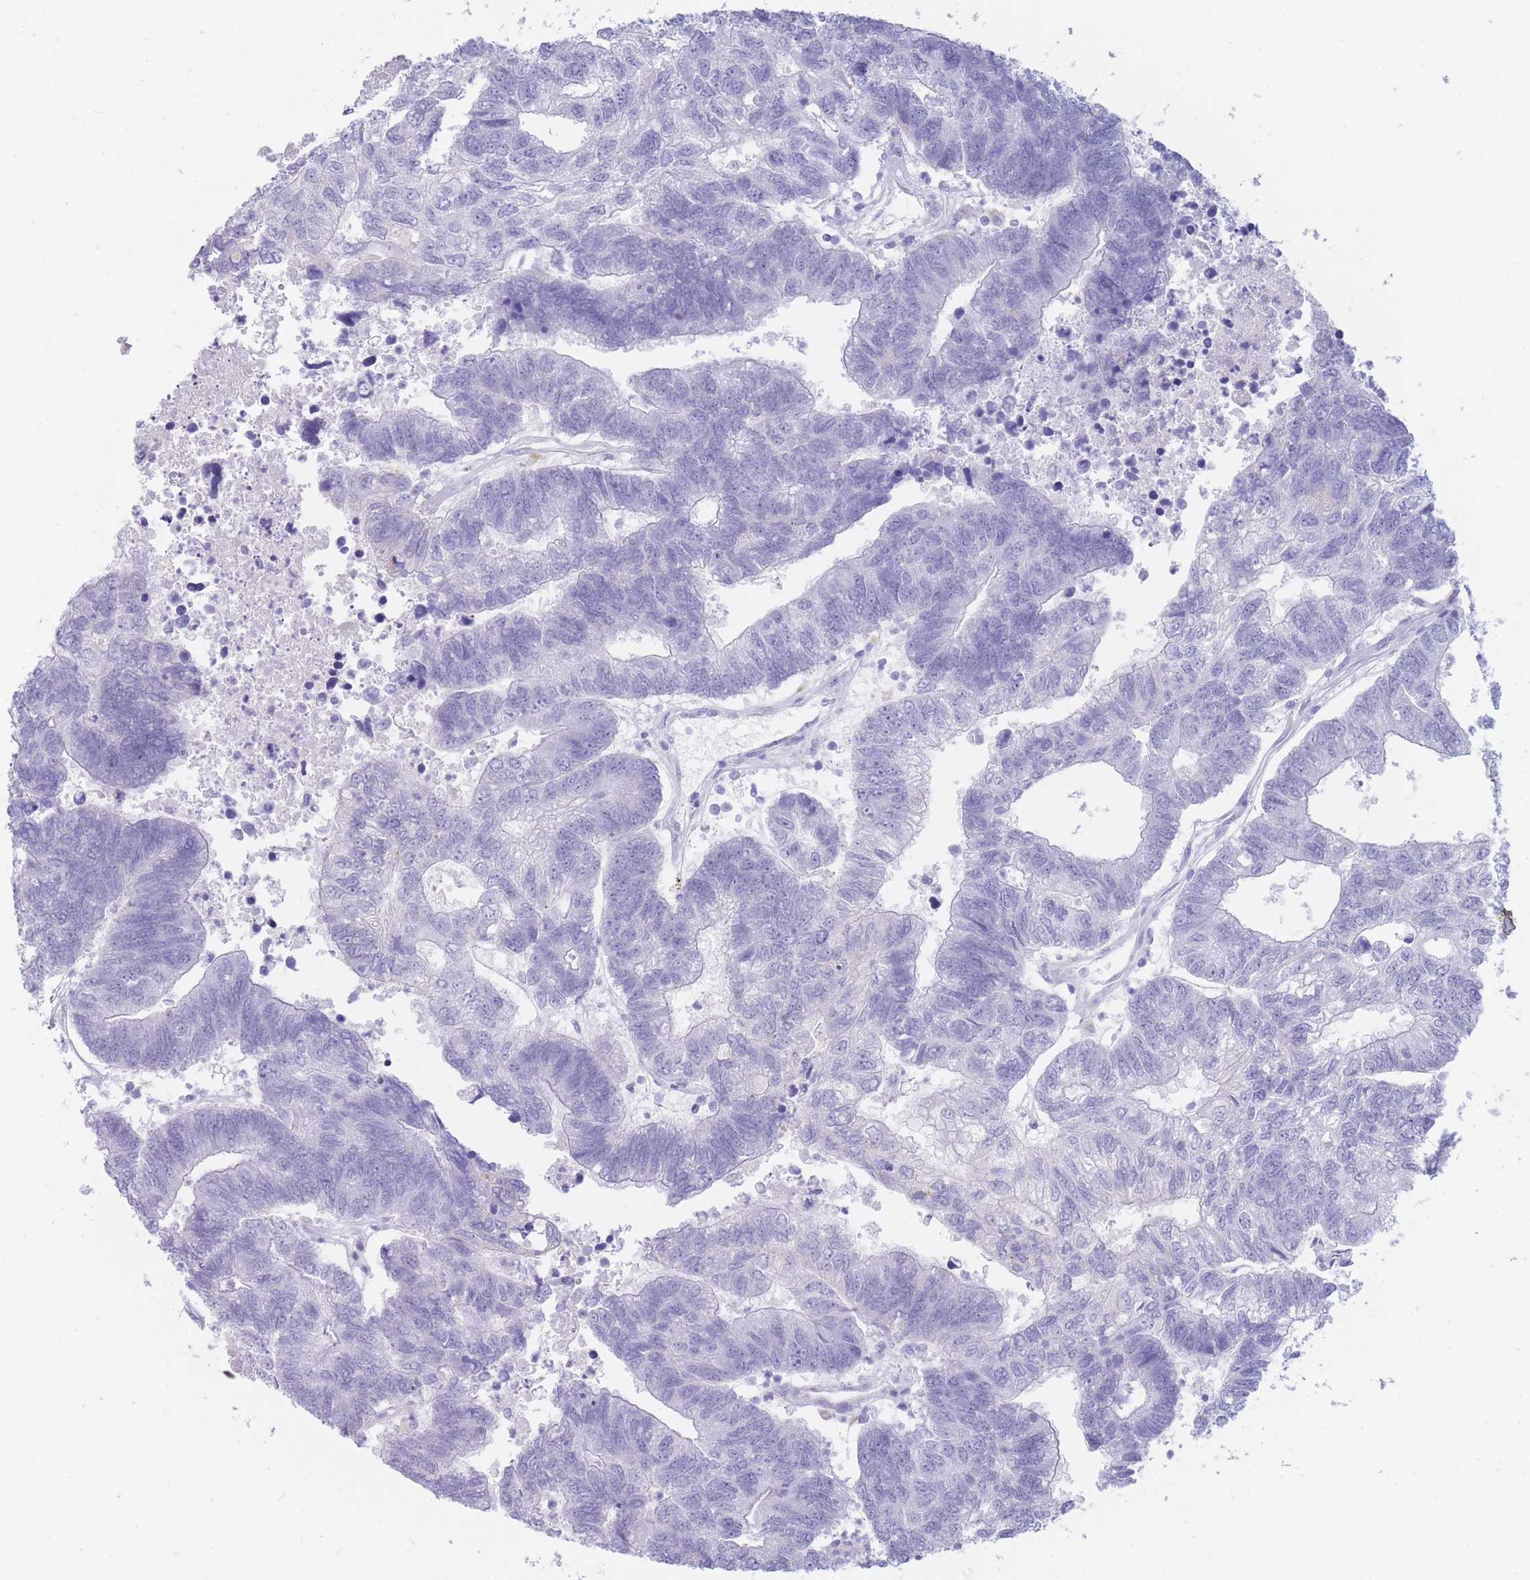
{"staining": {"intensity": "negative", "quantity": "none", "location": "none"}, "tissue": "colorectal cancer", "cell_type": "Tumor cells", "image_type": "cancer", "snomed": [{"axis": "morphology", "description": "Adenocarcinoma, NOS"}, {"axis": "topography", "description": "Colon"}], "caption": "Tumor cells show no significant positivity in colorectal cancer (adenocarcinoma).", "gene": "GAA", "patient": {"sex": "female", "age": 48}}